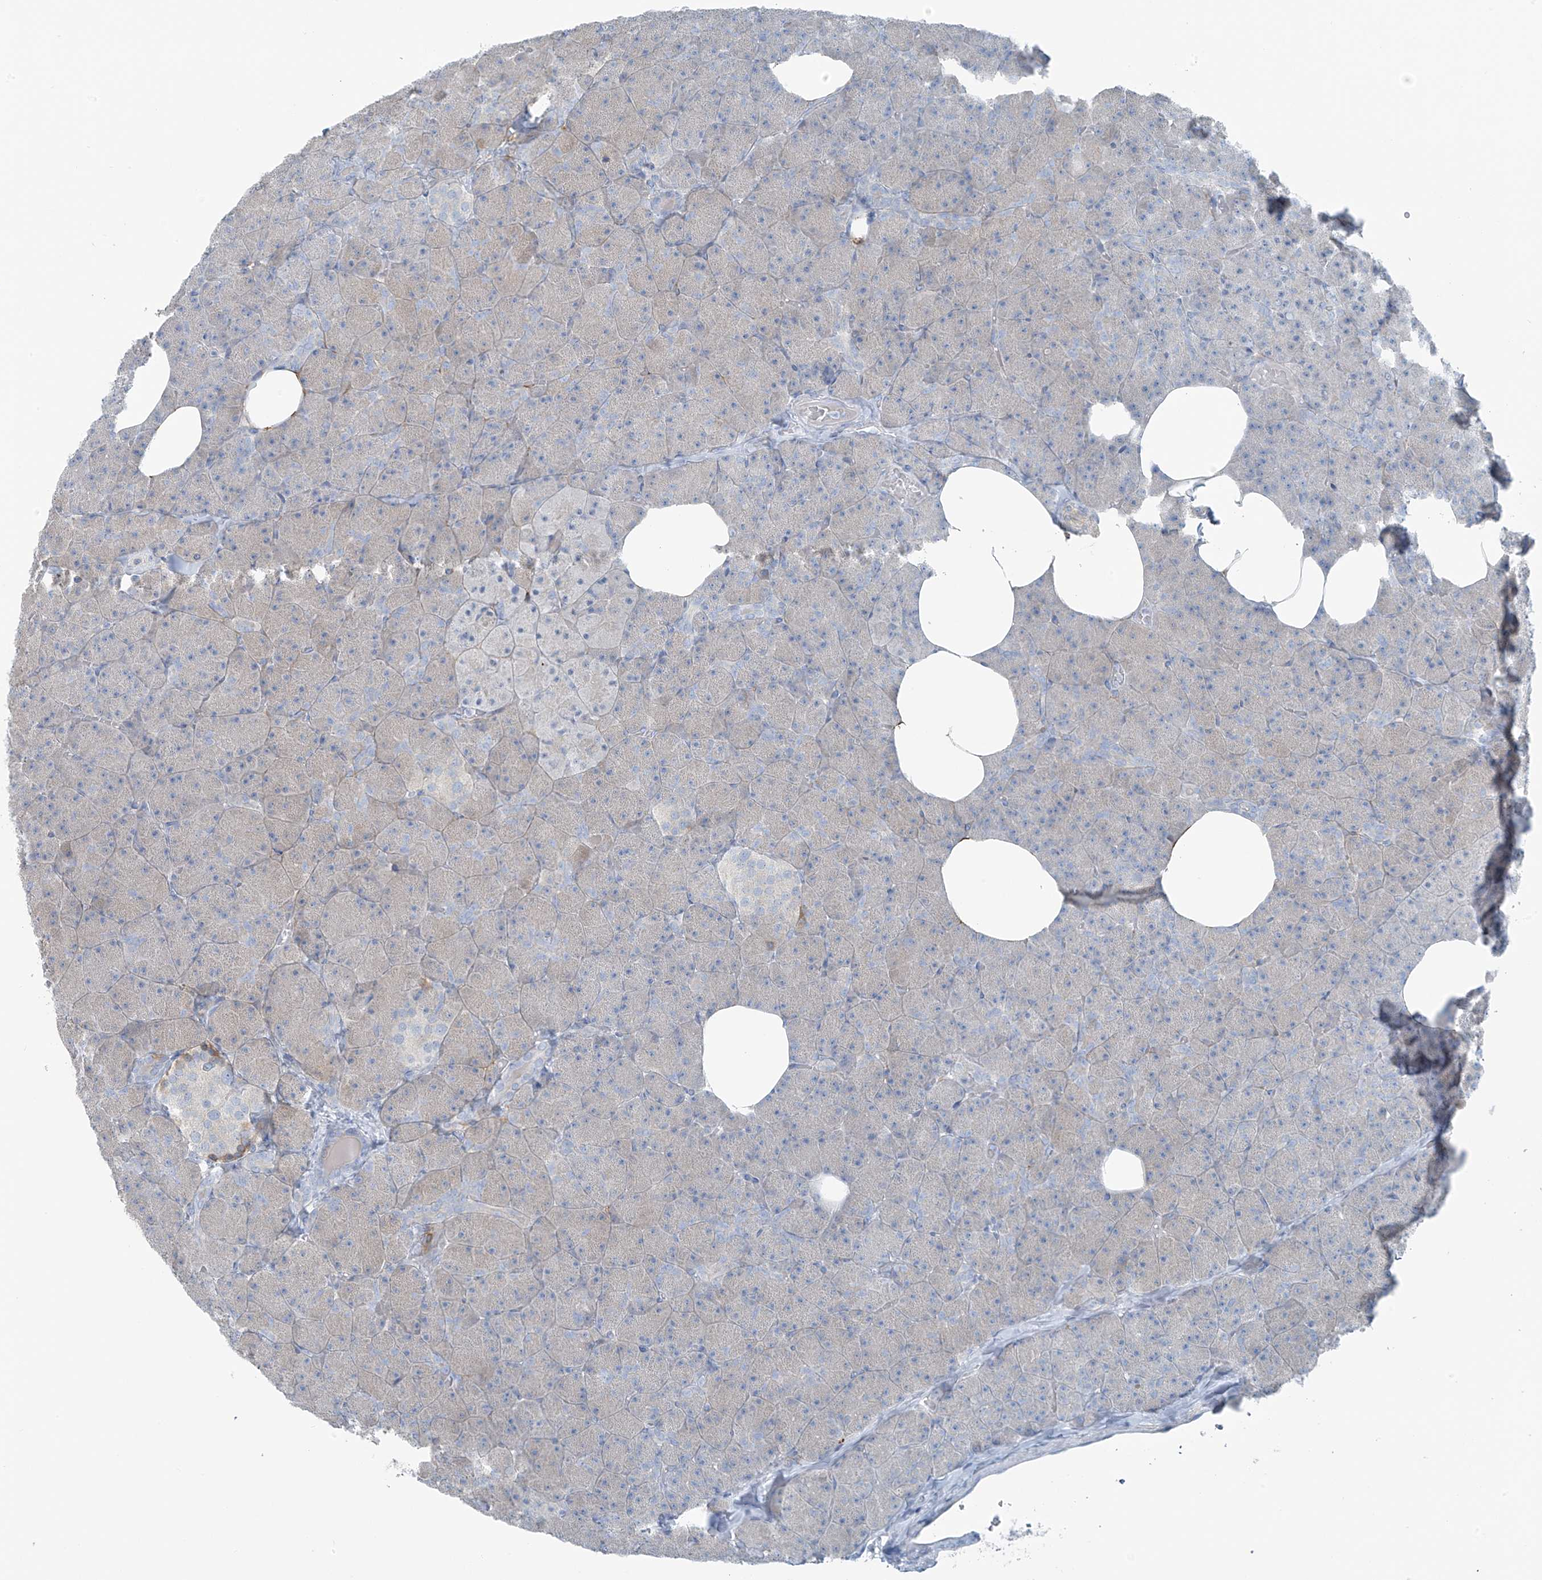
{"staining": {"intensity": "negative", "quantity": "none", "location": "none"}, "tissue": "pancreas", "cell_type": "Exocrine glandular cells", "image_type": "normal", "snomed": [{"axis": "morphology", "description": "Normal tissue, NOS"}, {"axis": "morphology", "description": "Carcinoid, malignant, NOS"}, {"axis": "topography", "description": "Pancreas"}], "caption": "DAB (3,3'-diaminobenzidine) immunohistochemical staining of benign human pancreas shows no significant expression in exocrine glandular cells.", "gene": "SLC25A43", "patient": {"sex": "female", "age": 35}}